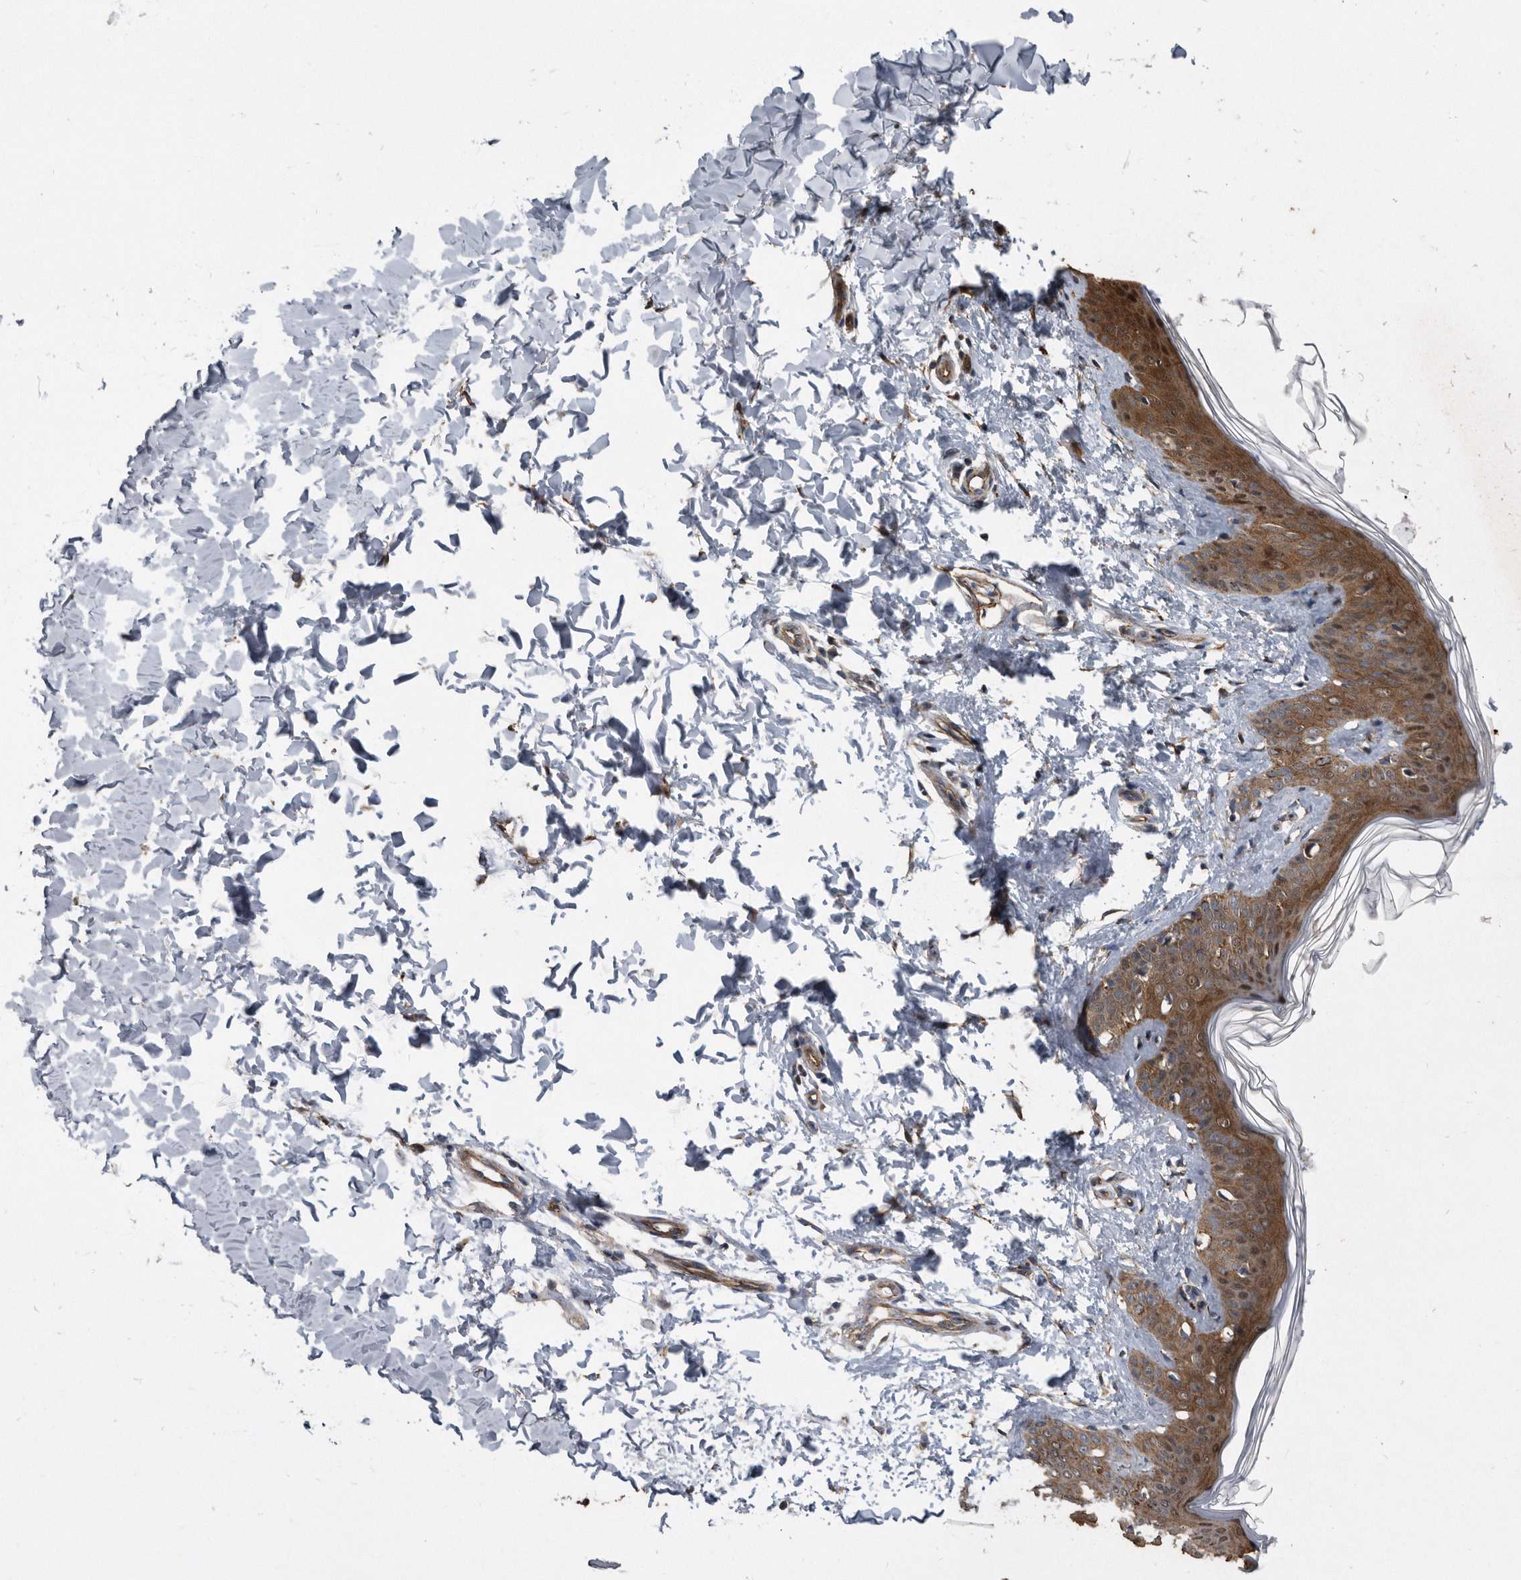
{"staining": {"intensity": "weak", "quantity": ">75%", "location": "cytoplasmic/membranous"}, "tissue": "skin", "cell_type": "Fibroblasts", "image_type": "normal", "snomed": [{"axis": "morphology", "description": "Normal tissue, NOS"}, {"axis": "topography", "description": "Skin"}], "caption": "Immunohistochemical staining of normal skin reveals >75% levels of weak cytoplasmic/membranous protein staining in approximately >75% of fibroblasts. The staining was performed using DAB to visualize the protein expression in brown, while the nuclei were stained in blue with hematoxylin (Magnification: 20x).", "gene": "ARMCX1", "patient": {"sex": "female", "age": 17}}